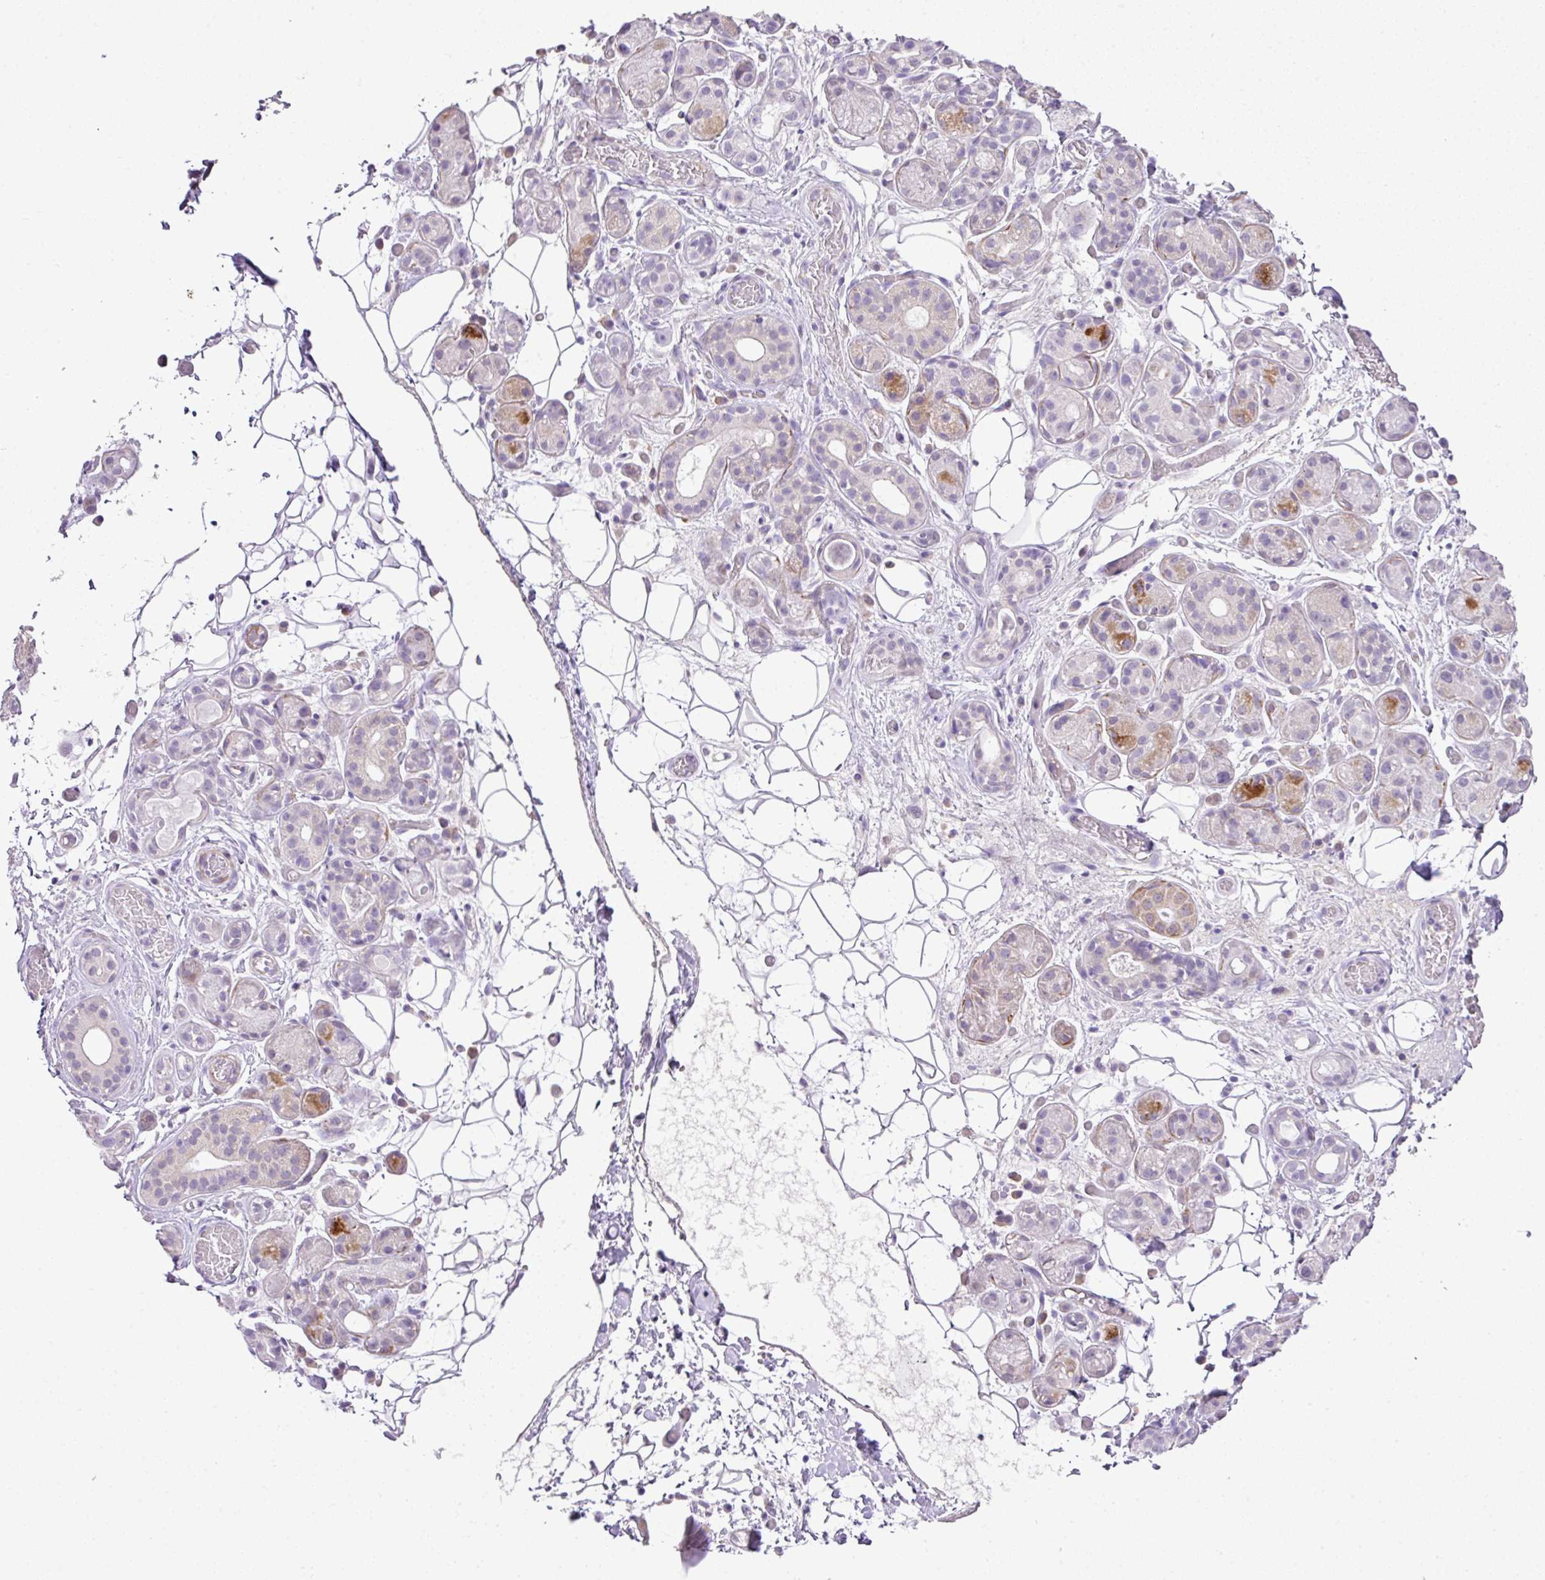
{"staining": {"intensity": "moderate", "quantity": "<25%", "location": "cytoplasmic/membranous"}, "tissue": "salivary gland", "cell_type": "Glandular cells", "image_type": "normal", "snomed": [{"axis": "morphology", "description": "Normal tissue, NOS"}, {"axis": "topography", "description": "Salivary gland"}], "caption": "Immunohistochemistry of normal salivary gland demonstrates low levels of moderate cytoplasmic/membranous staining in approximately <25% of glandular cells. (DAB (3,3'-diaminobenzidine) IHC, brown staining for protein, blue staining for nuclei).", "gene": "DIP2A", "patient": {"sex": "male", "age": 82}}